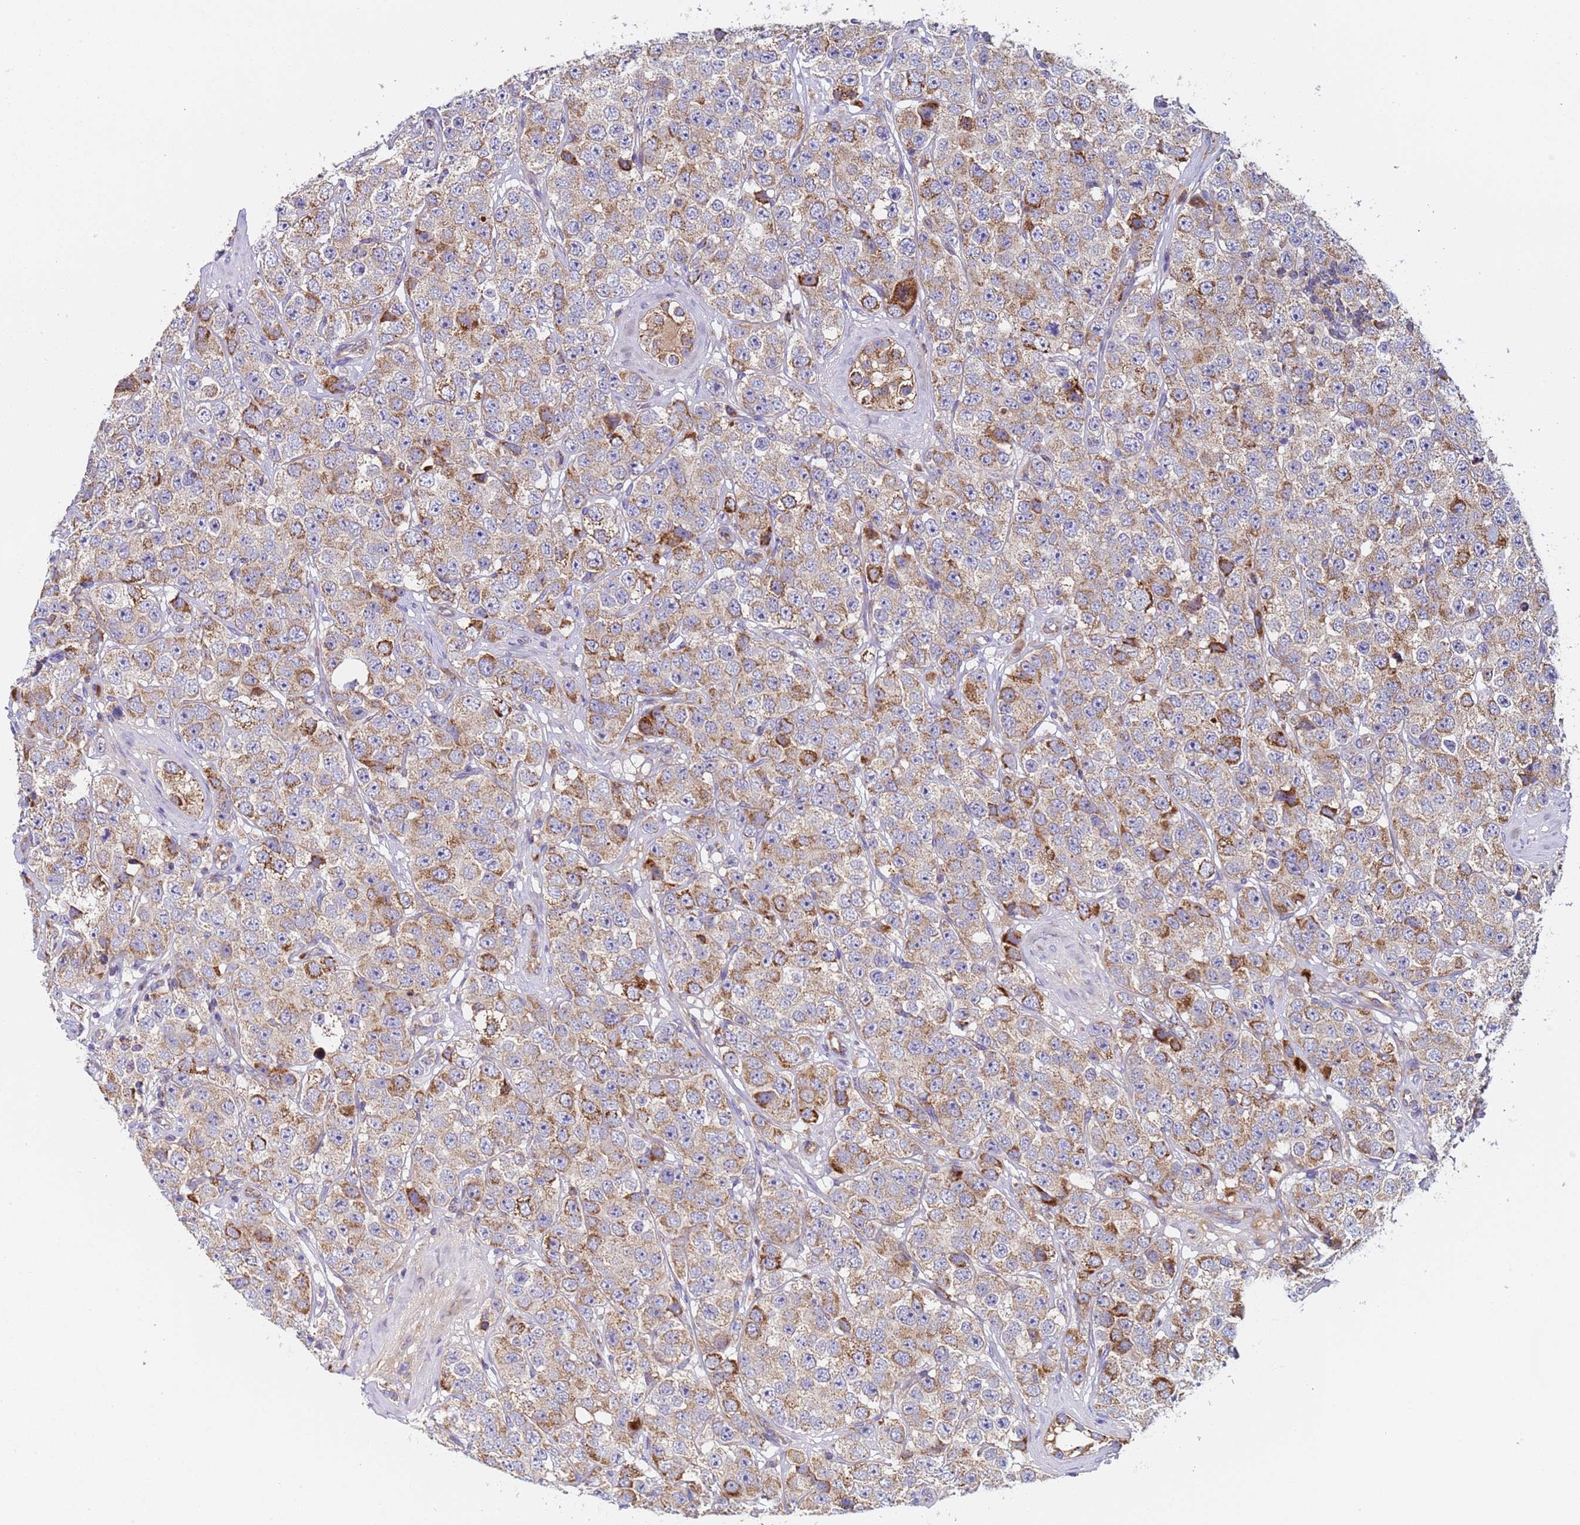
{"staining": {"intensity": "strong", "quantity": "<25%", "location": "cytoplasmic/membranous"}, "tissue": "testis cancer", "cell_type": "Tumor cells", "image_type": "cancer", "snomed": [{"axis": "morphology", "description": "Seminoma, NOS"}, {"axis": "topography", "description": "Testis"}], "caption": "Tumor cells demonstrate strong cytoplasmic/membranous staining in about <25% of cells in testis seminoma.", "gene": "TMEM126A", "patient": {"sex": "male", "age": 28}}